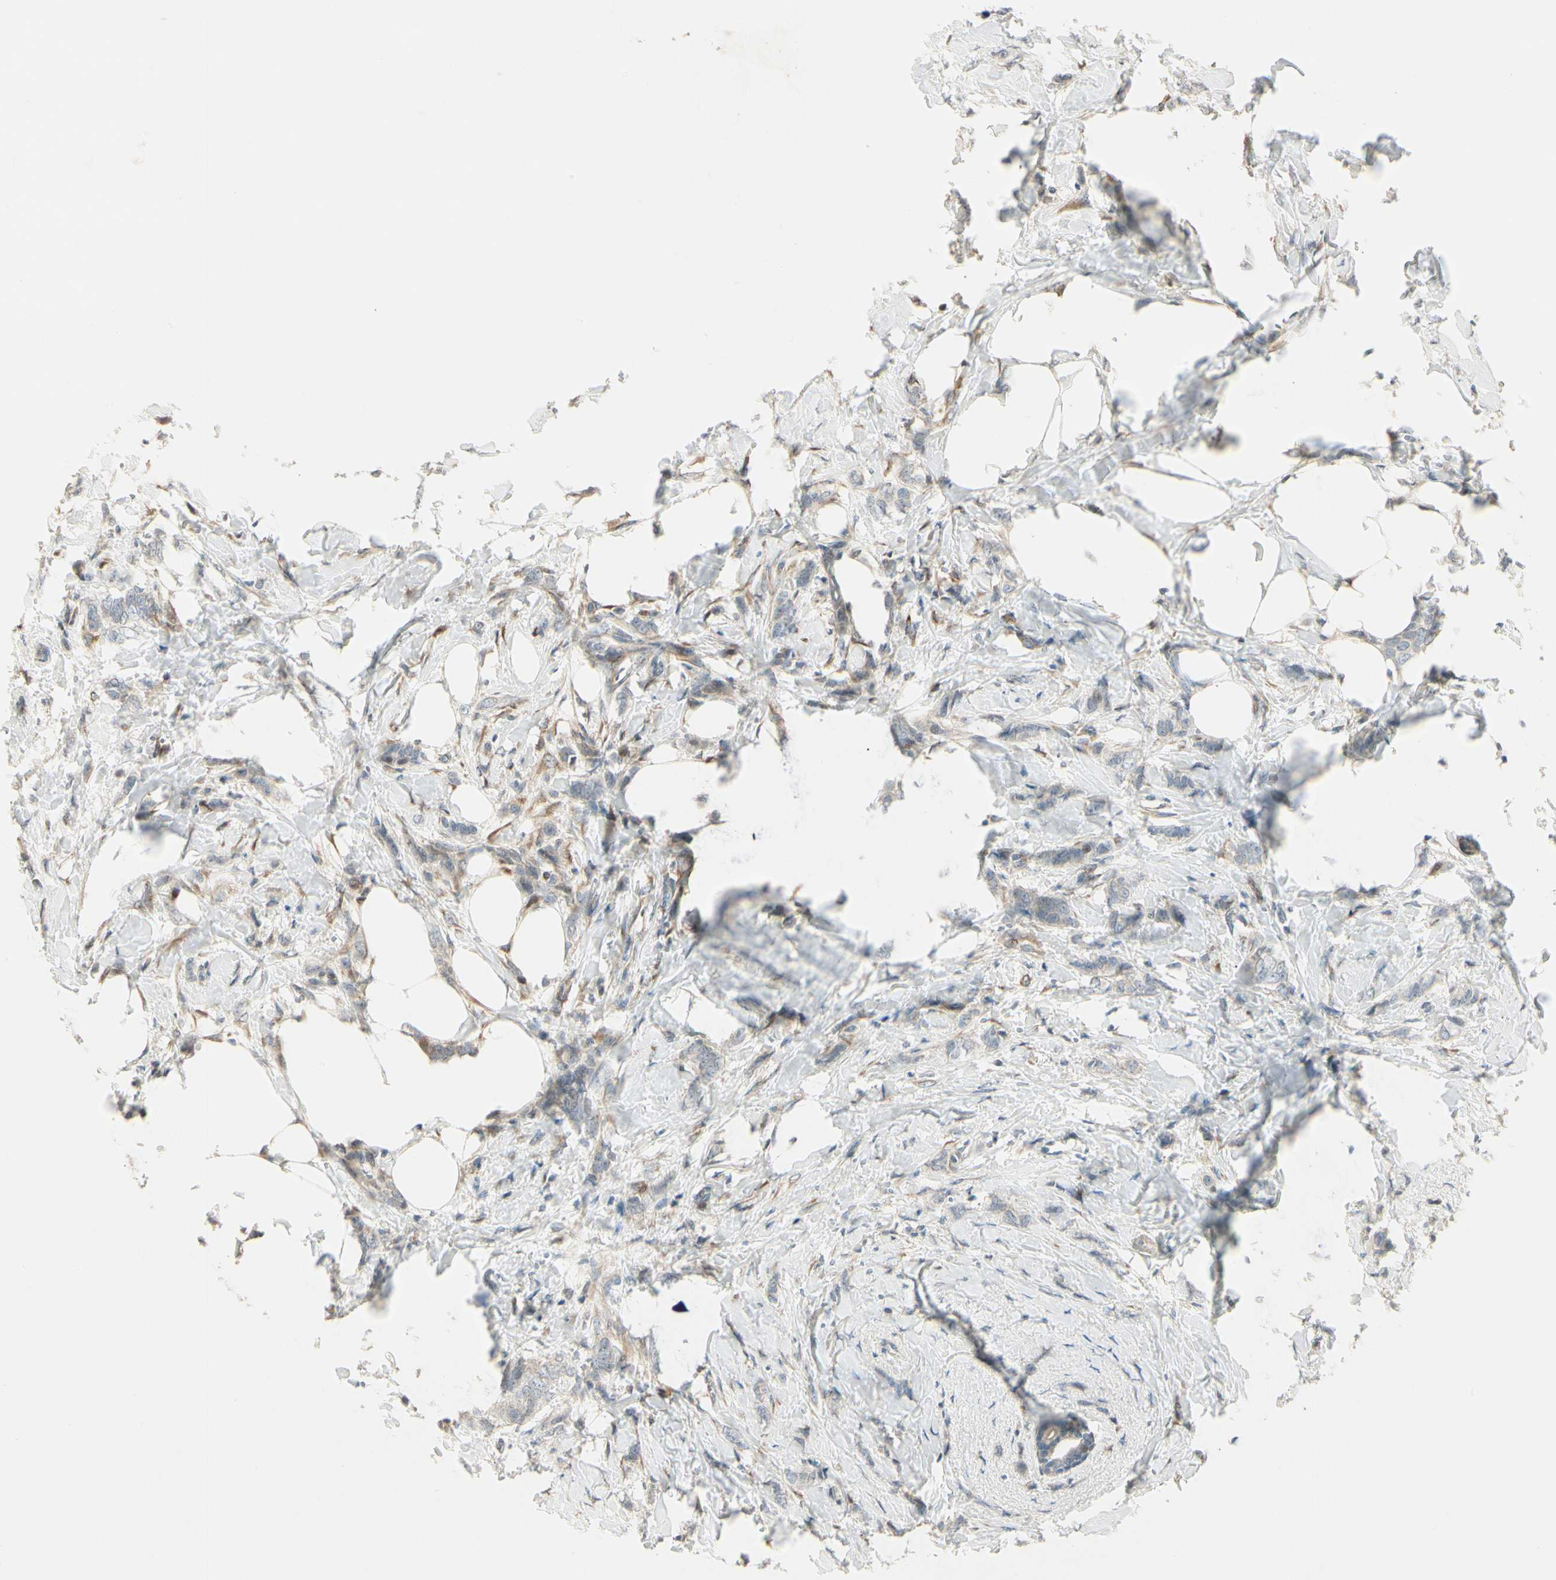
{"staining": {"intensity": "weak", "quantity": "<25%", "location": "cytoplasmic/membranous"}, "tissue": "breast cancer", "cell_type": "Tumor cells", "image_type": "cancer", "snomed": [{"axis": "morphology", "description": "Lobular carcinoma, in situ"}, {"axis": "morphology", "description": "Lobular carcinoma"}, {"axis": "topography", "description": "Breast"}], "caption": "DAB immunohistochemical staining of human breast cancer (lobular carcinoma in situ) displays no significant staining in tumor cells.", "gene": "P4HA3", "patient": {"sex": "female", "age": 41}}